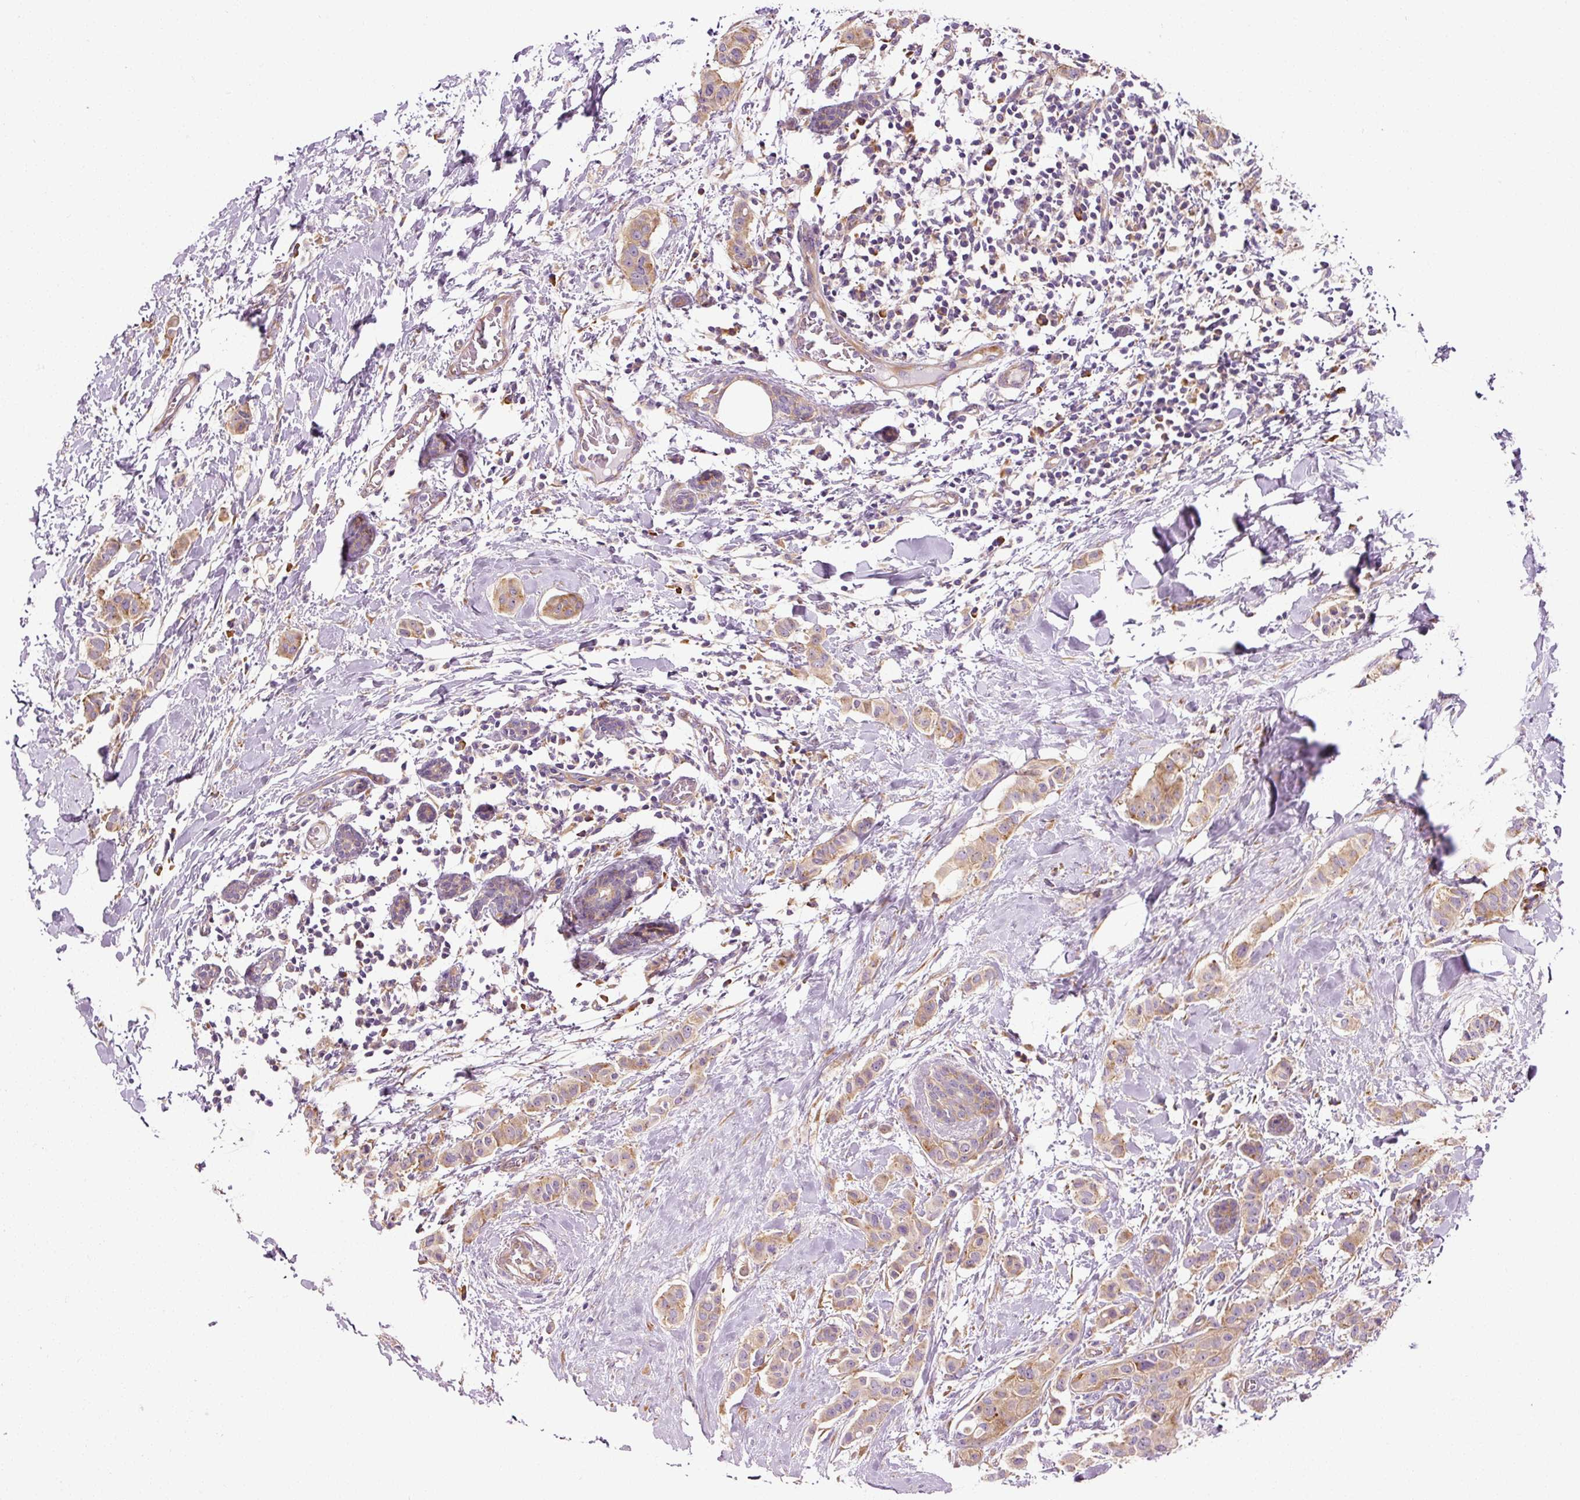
{"staining": {"intensity": "moderate", "quantity": ">75%", "location": "cytoplasmic/membranous"}, "tissue": "breast cancer", "cell_type": "Tumor cells", "image_type": "cancer", "snomed": [{"axis": "morphology", "description": "Duct carcinoma"}, {"axis": "topography", "description": "Breast"}], "caption": "Immunohistochemistry (IHC) (DAB) staining of breast cancer reveals moderate cytoplasmic/membranous protein positivity in approximately >75% of tumor cells.", "gene": "RPL10A", "patient": {"sex": "female", "age": 40}}